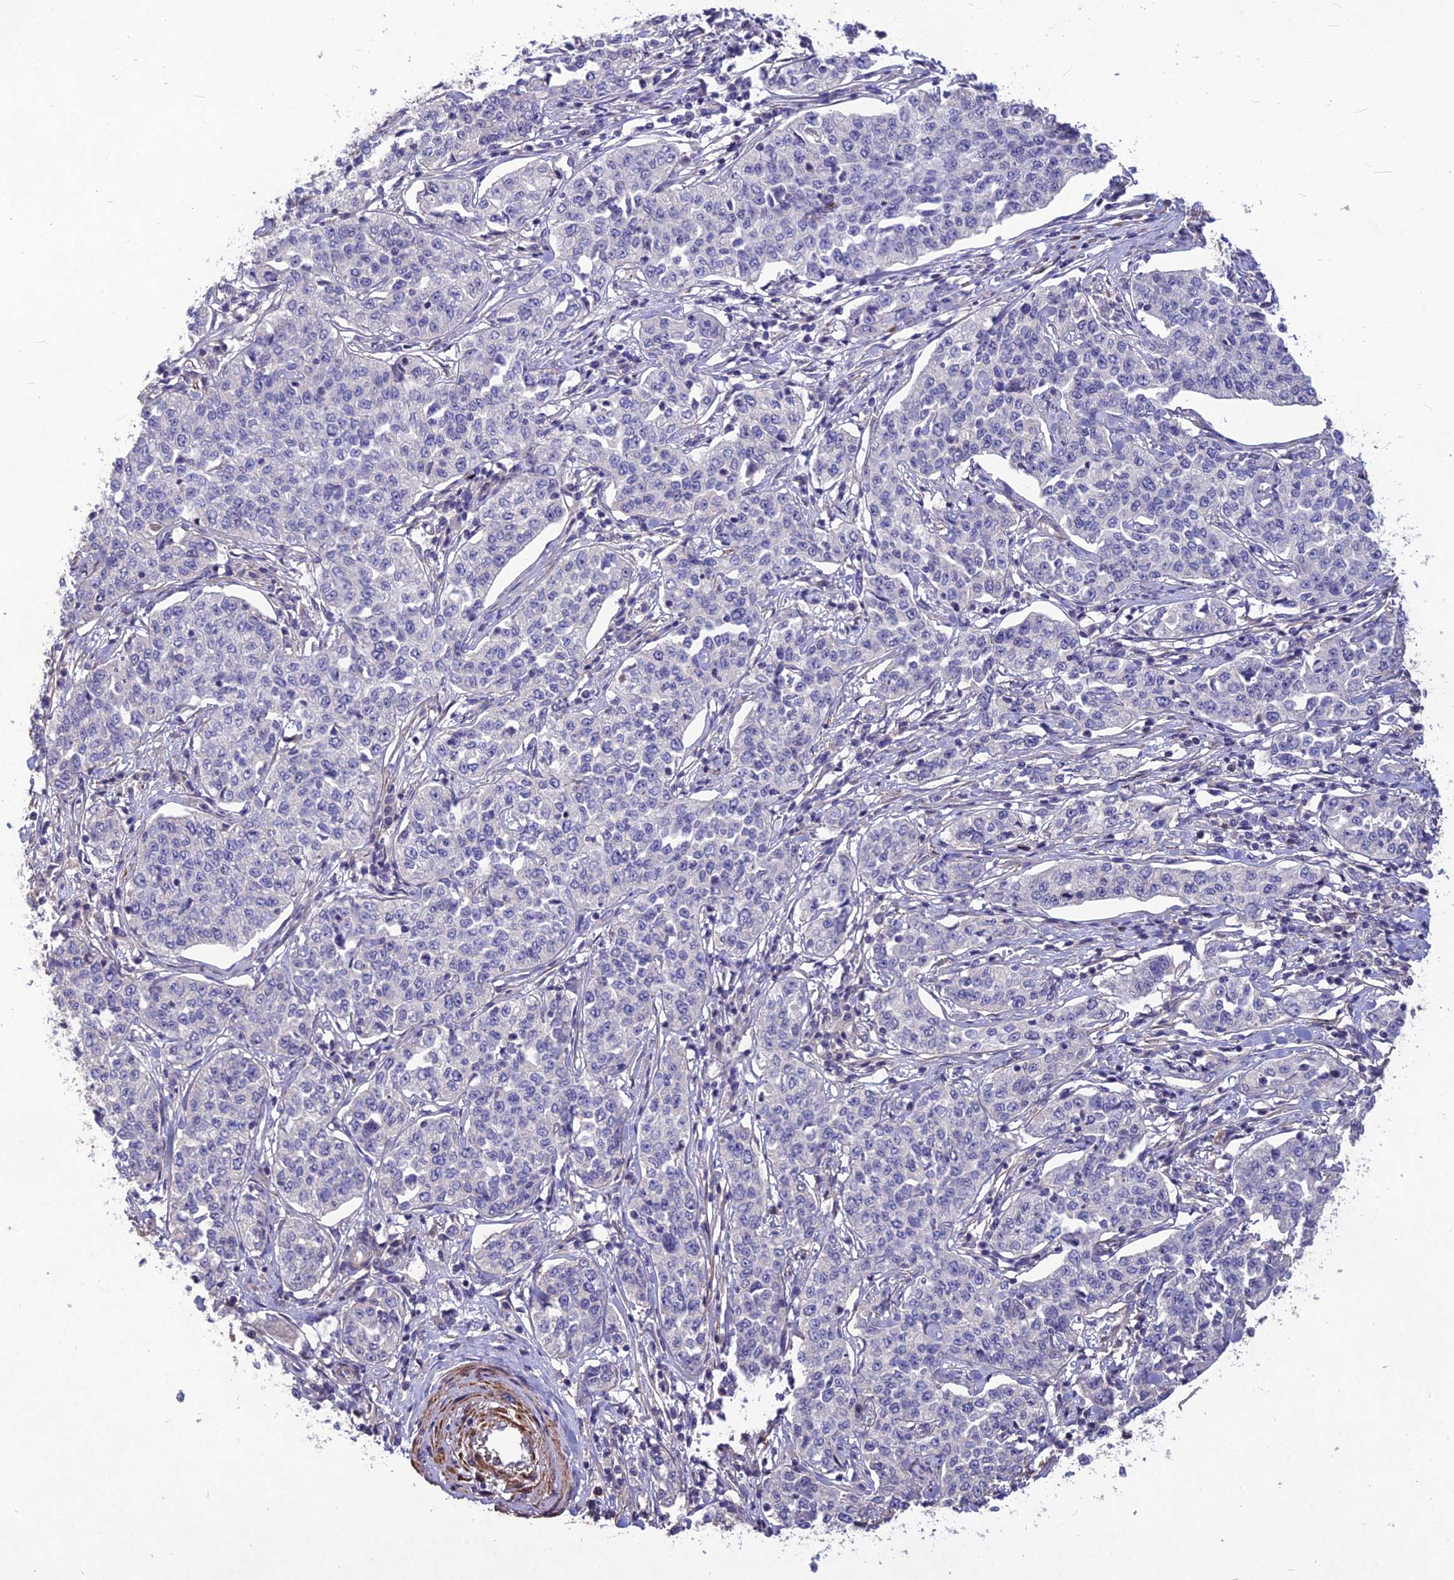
{"staining": {"intensity": "negative", "quantity": "none", "location": "none"}, "tissue": "cervical cancer", "cell_type": "Tumor cells", "image_type": "cancer", "snomed": [{"axis": "morphology", "description": "Squamous cell carcinoma, NOS"}, {"axis": "topography", "description": "Cervix"}], "caption": "This is an immunohistochemistry histopathology image of human cervical cancer (squamous cell carcinoma). There is no staining in tumor cells.", "gene": "CLUH", "patient": {"sex": "female", "age": 35}}